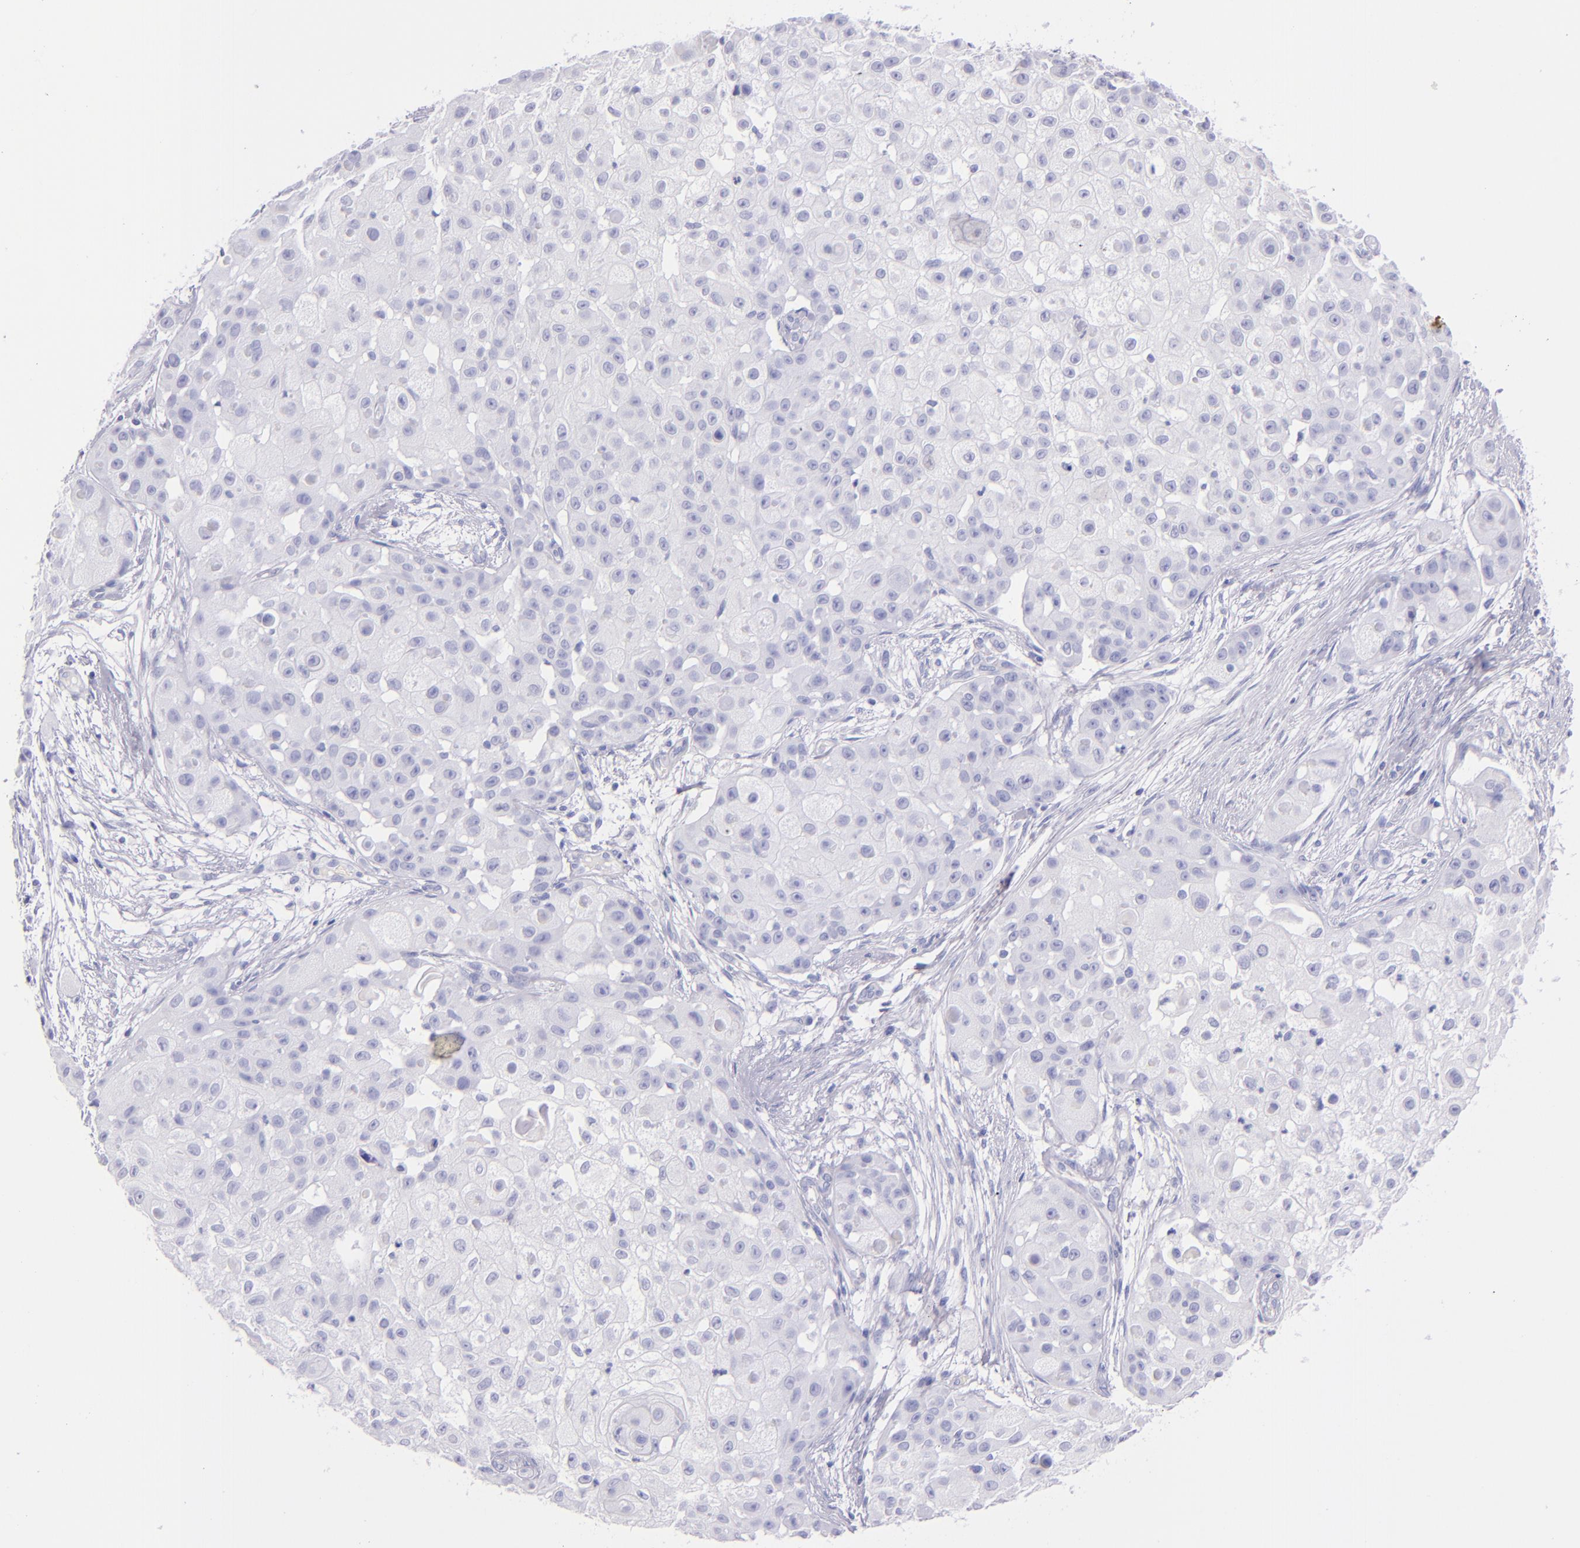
{"staining": {"intensity": "negative", "quantity": "none", "location": "none"}, "tissue": "skin cancer", "cell_type": "Tumor cells", "image_type": "cancer", "snomed": [{"axis": "morphology", "description": "Squamous cell carcinoma, NOS"}, {"axis": "topography", "description": "Skin"}], "caption": "Immunohistochemistry image of human skin squamous cell carcinoma stained for a protein (brown), which exhibits no positivity in tumor cells.", "gene": "SFTPB", "patient": {"sex": "female", "age": 57}}